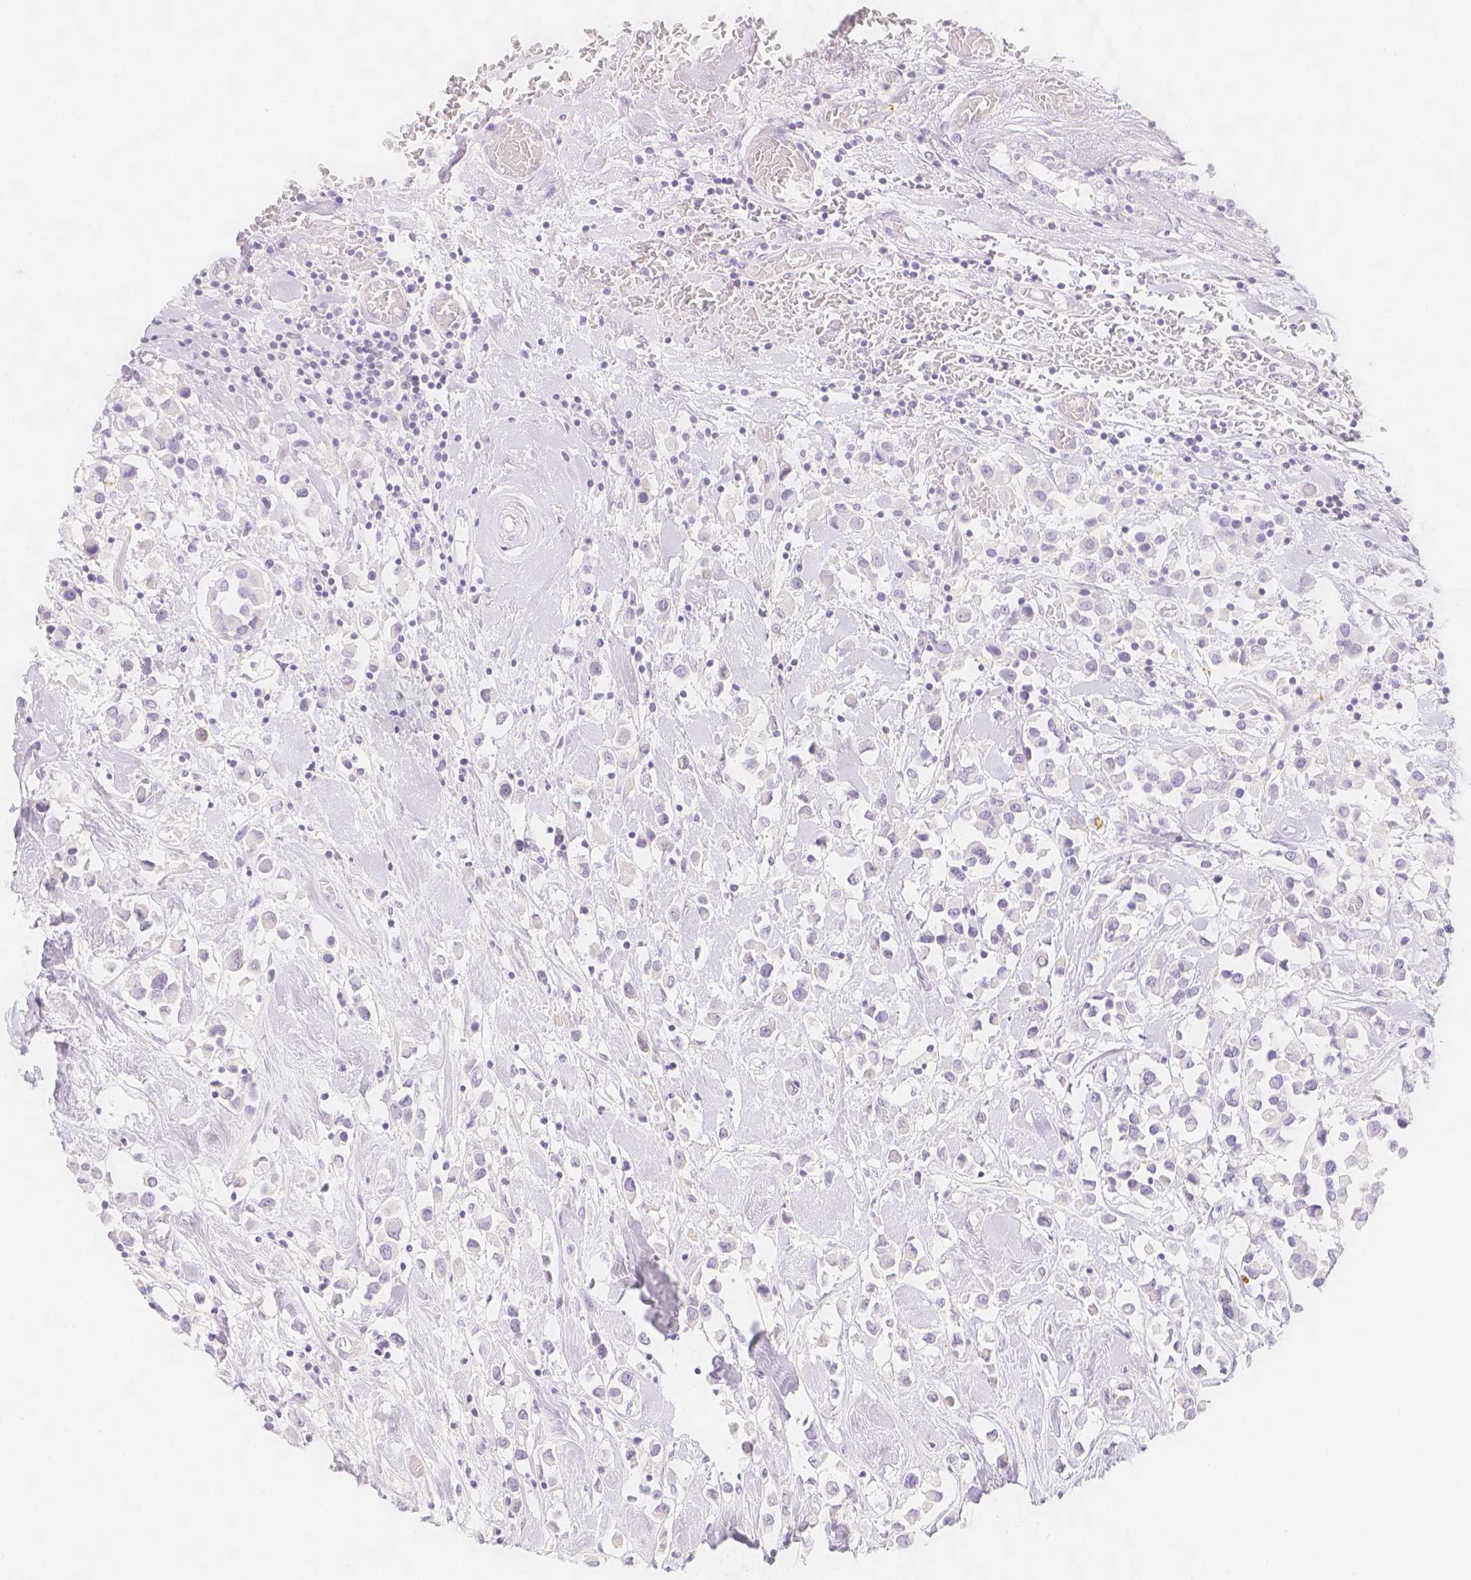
{"staining": {"intensity": "negative", "quantity": "none", "location": "none"}, "tissue": "breast cancer", "cell_type": "Tumor cells", "image_type": "cancer", "snomed": [{"axis": "morphology", "description": "Duct carcinoma"}, {"axis": "topography", "description": "Breast"}], "caption": "This is a photomicrograph of immunohistochemistry (IHC) staining of breast invasive ductal carcinoma, which shows no staining in tumor cells.", "gene": "SLC18A1", "patient": {"sex": "female", "age": 61}}